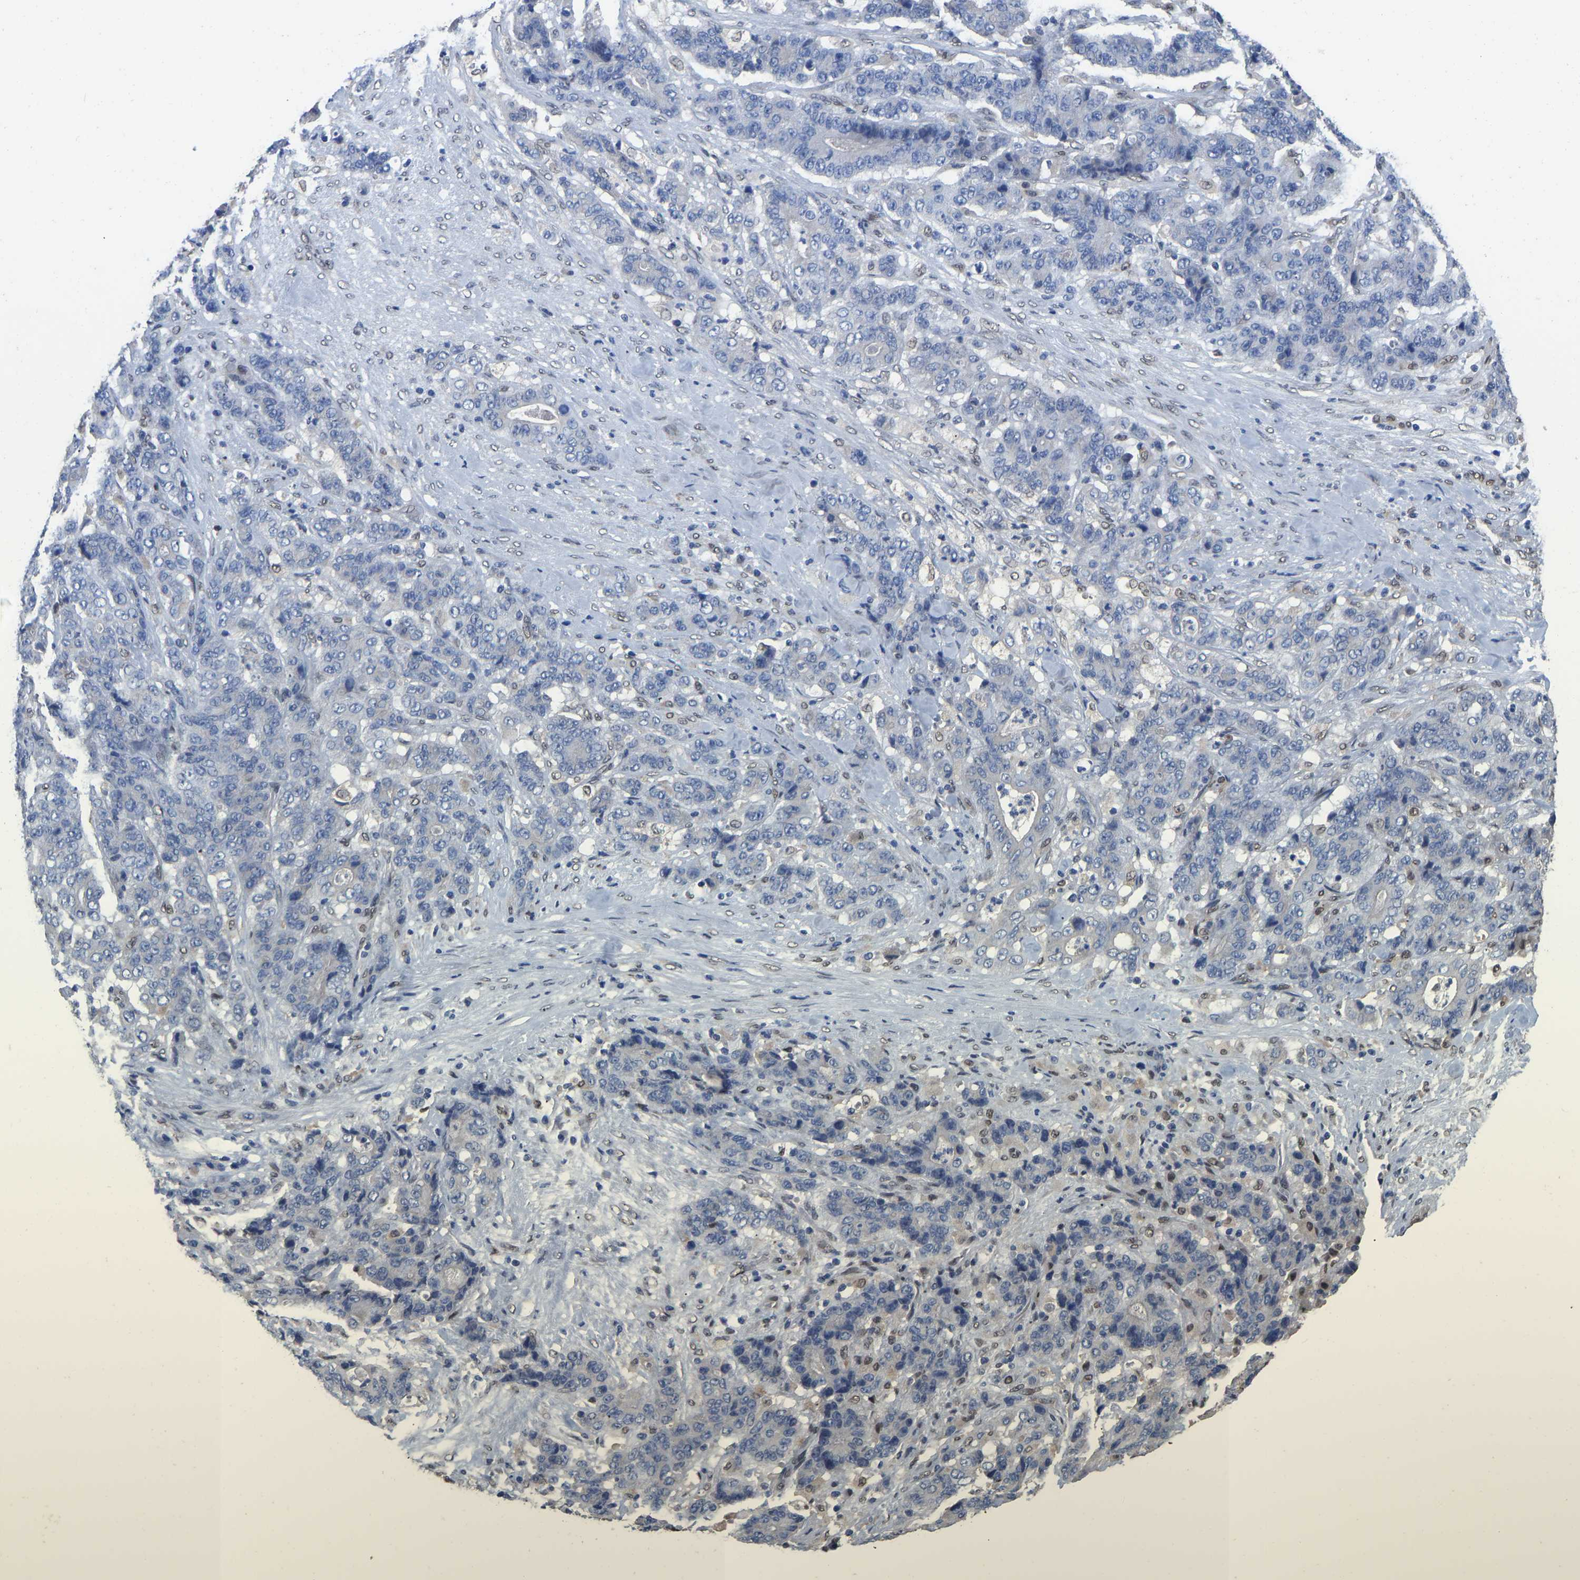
{"staining": {"intensity": "negative", "quantity": "none", "location": "none"}, "tissue": "stomach cancer", "cell_type": "Tumor cells", "image_type": "cancer", "snomed": [{"axis": "morphology", "description": "Adenocarcinoma, NOS"}, {"axis": "topography", "description": "Stomach"}], "caption": "Human stomach cancer stained for a protein using immunohistochemistry exhibits no positivity in tumor cells.", "gene": "QKI", "patient": {"sex": "female", "age": 73}}